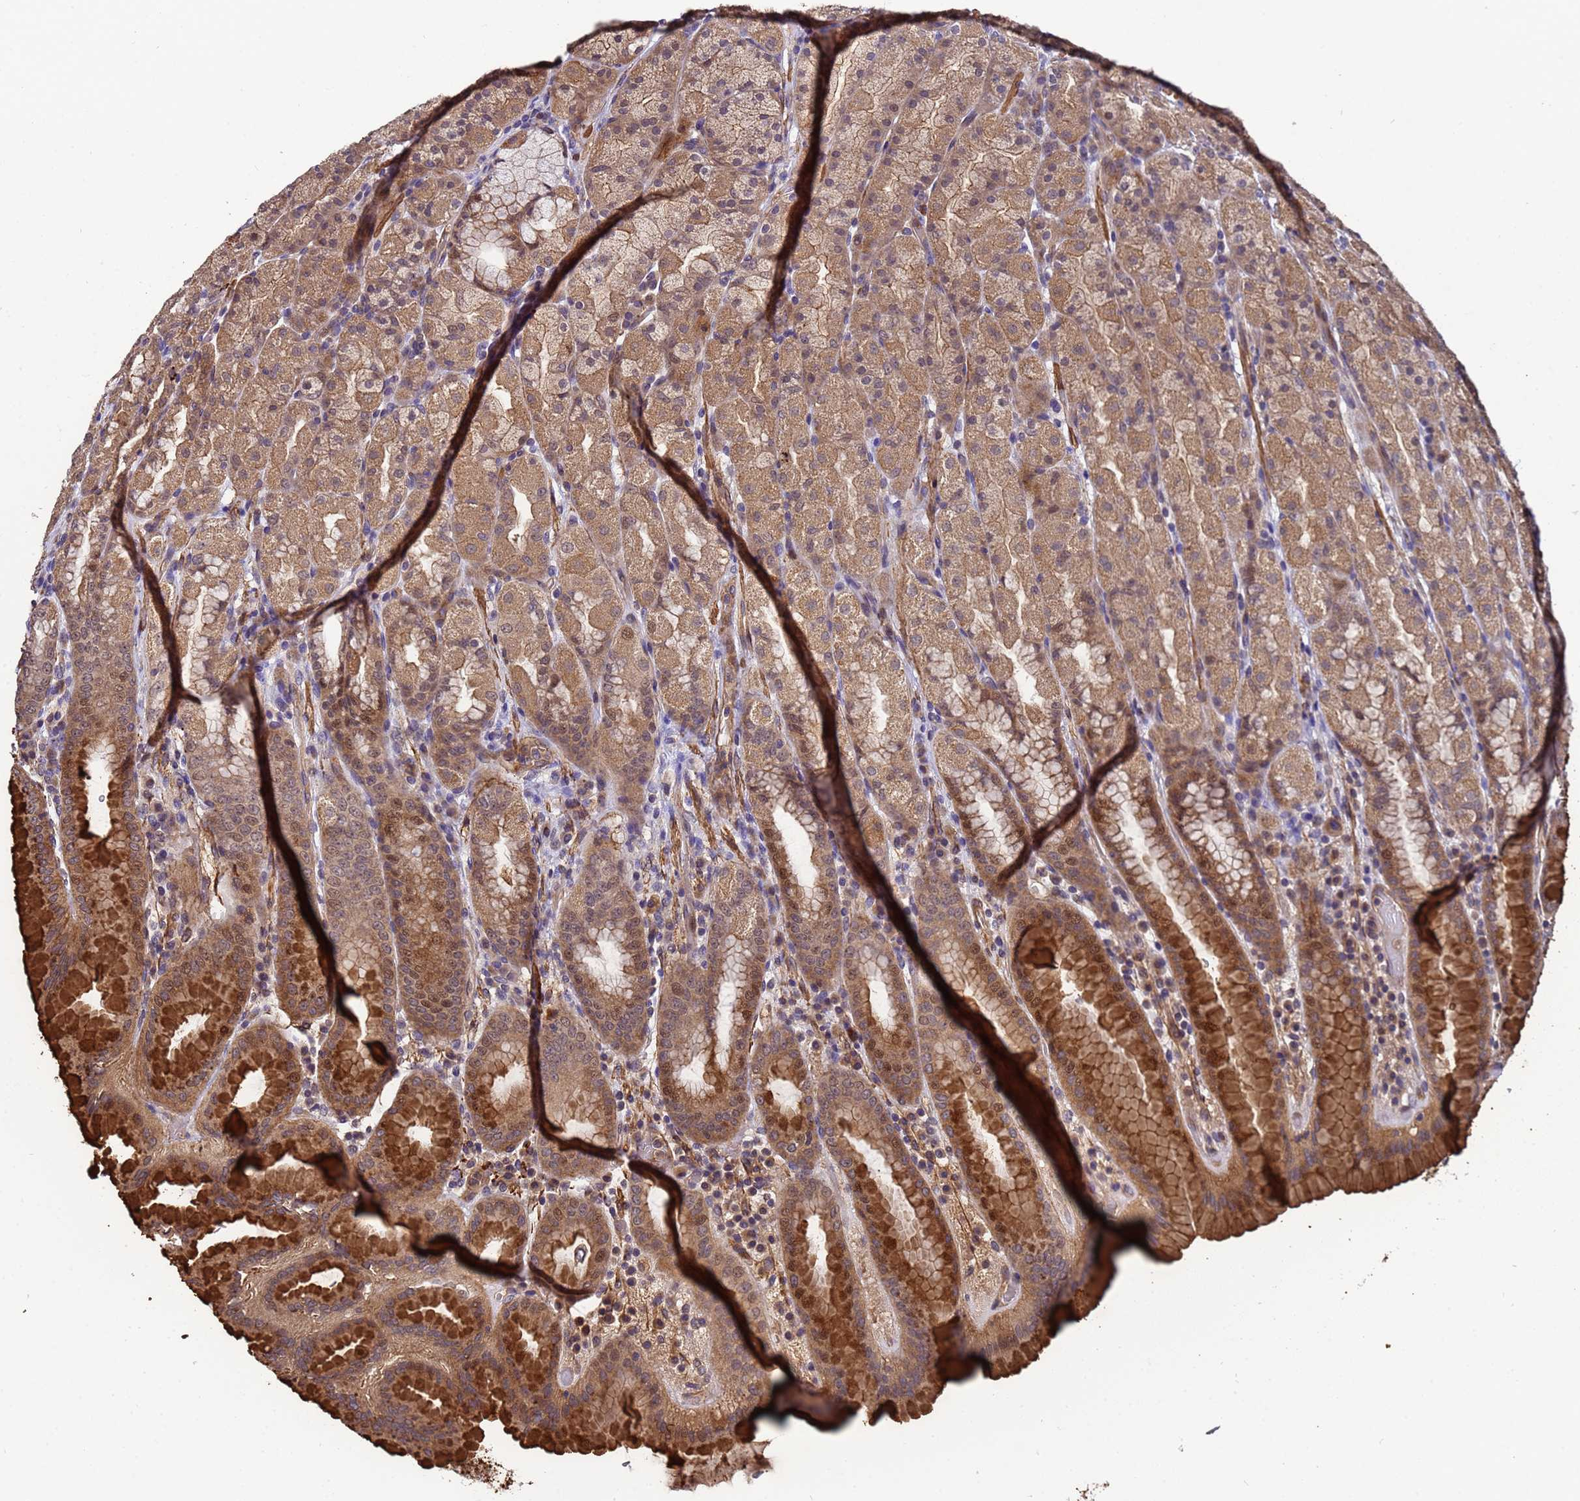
{"staining": {"intensity": "strong", "quantity": ">75%", "location": "cytoplasmic/membranous"}, "tissue": "stomach", "cell_type": "Glandular cells", "image_type": "normal", "snomed": [{"axis": "morphology", "description": "Normal tissue, NOS"}, {"axis": "topography", "description": "Stomach, upper"}, {"axis": "topography", "description": "Stomach"}], "caption": "A brown stain labels strong cytoplasmic/membranous positivity of a protein in glandular cells of unremarkable stomach.", "gene": "GSTCD", "patient": {"sex": "male", "age": 68}}